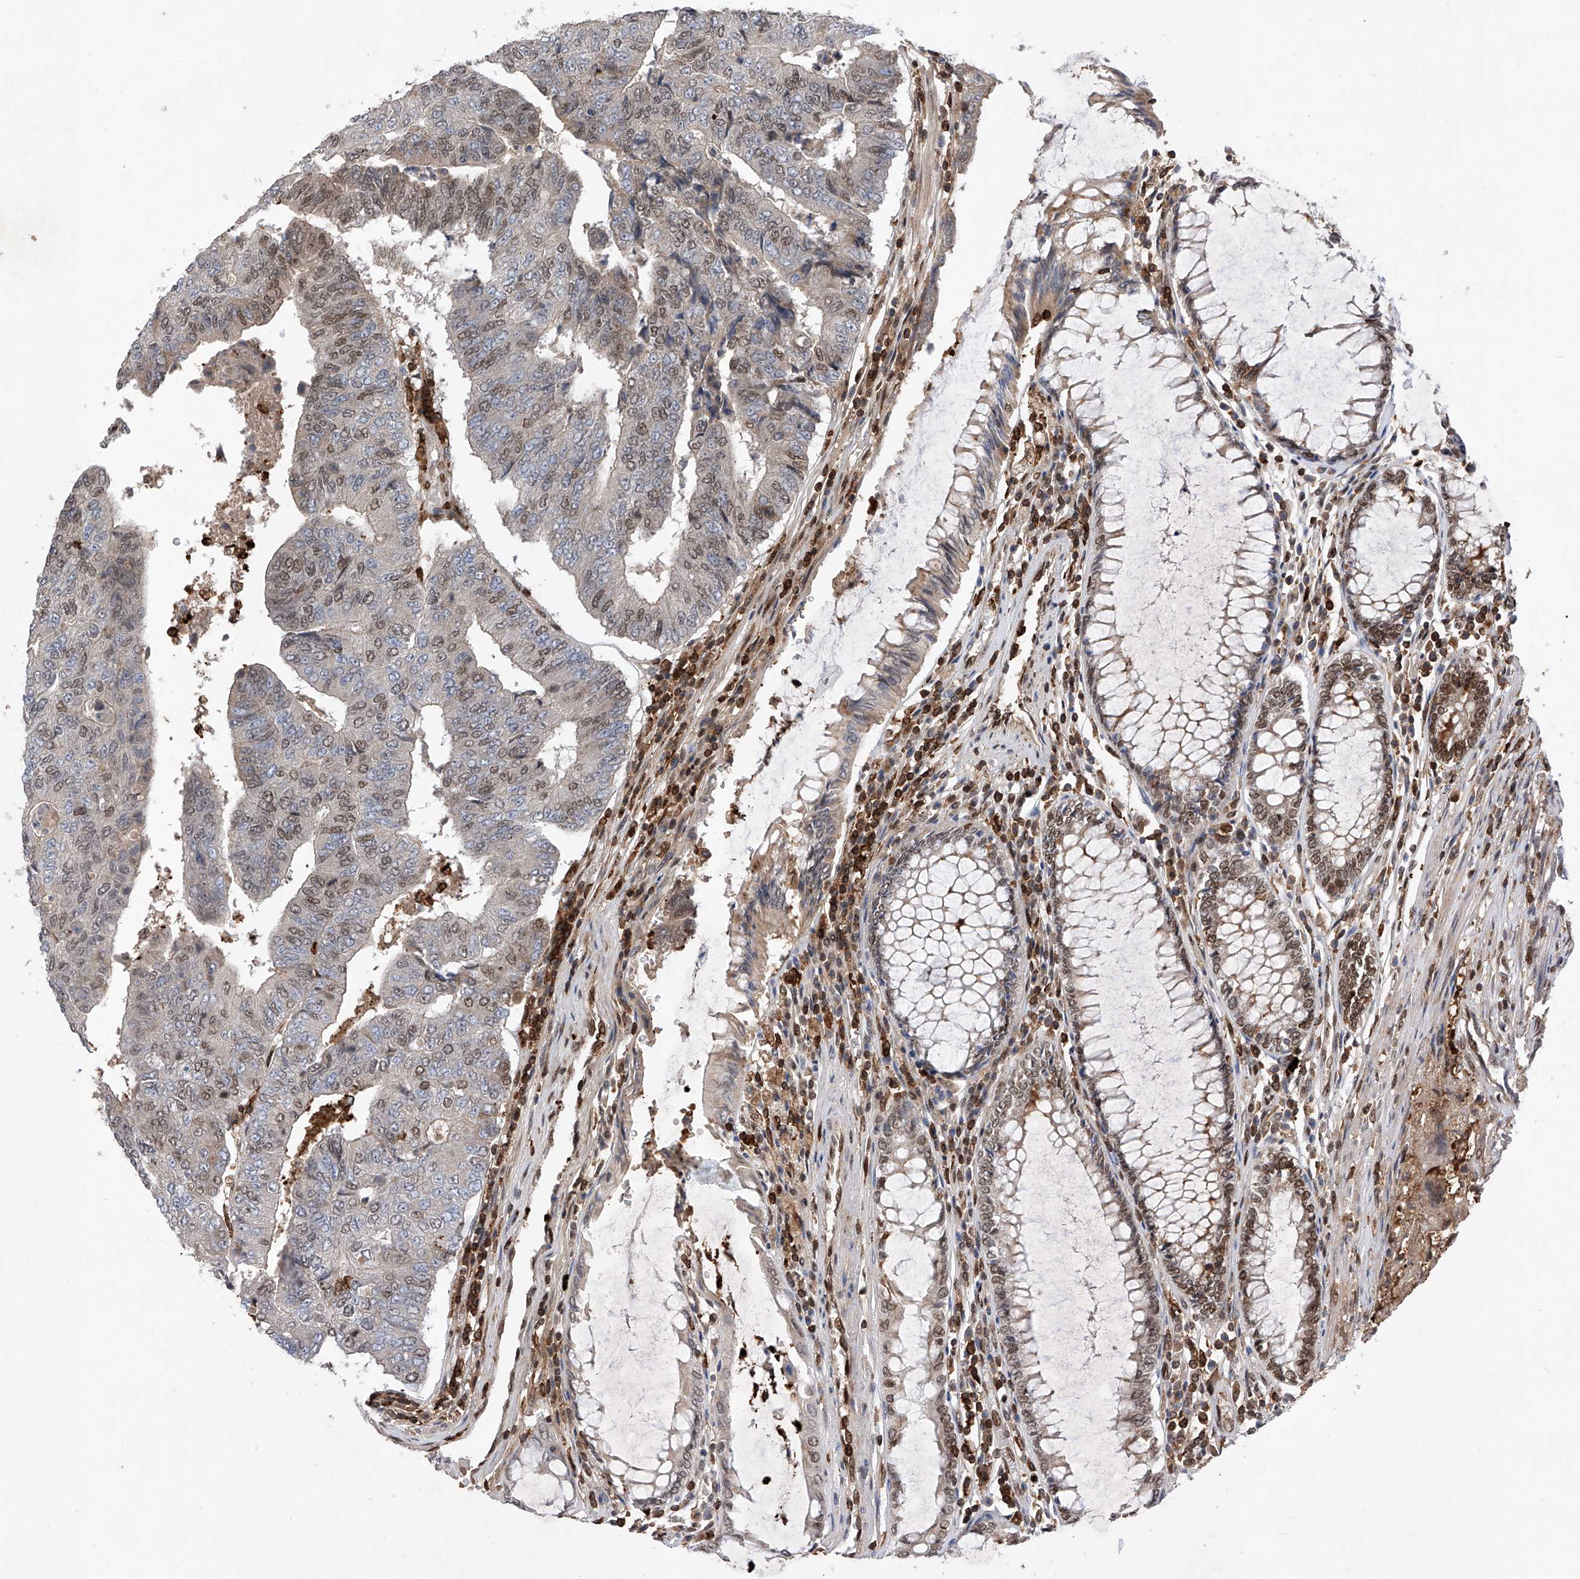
{"staining": {"intensity": "moderate", "quantity": "25%-75%", "location": "nuclear"}, "tissue": "colorectal cancer", "cell_type": "Tumor cells", "image_type": "cancer", "snomed": [{"axis": "morphology", "description": "Adenocarcinoma, NOS"}, {"axis": "topography", "description": "Colon"}], "caption": "This image shows IHC staining of human colorectal adenocarcinoma, with medium moderate nuclear positivity in approximately 25%-75% of tumor cells.", "gene": "ZNF280D", "patient": {"sex": "female", "age": 67}}